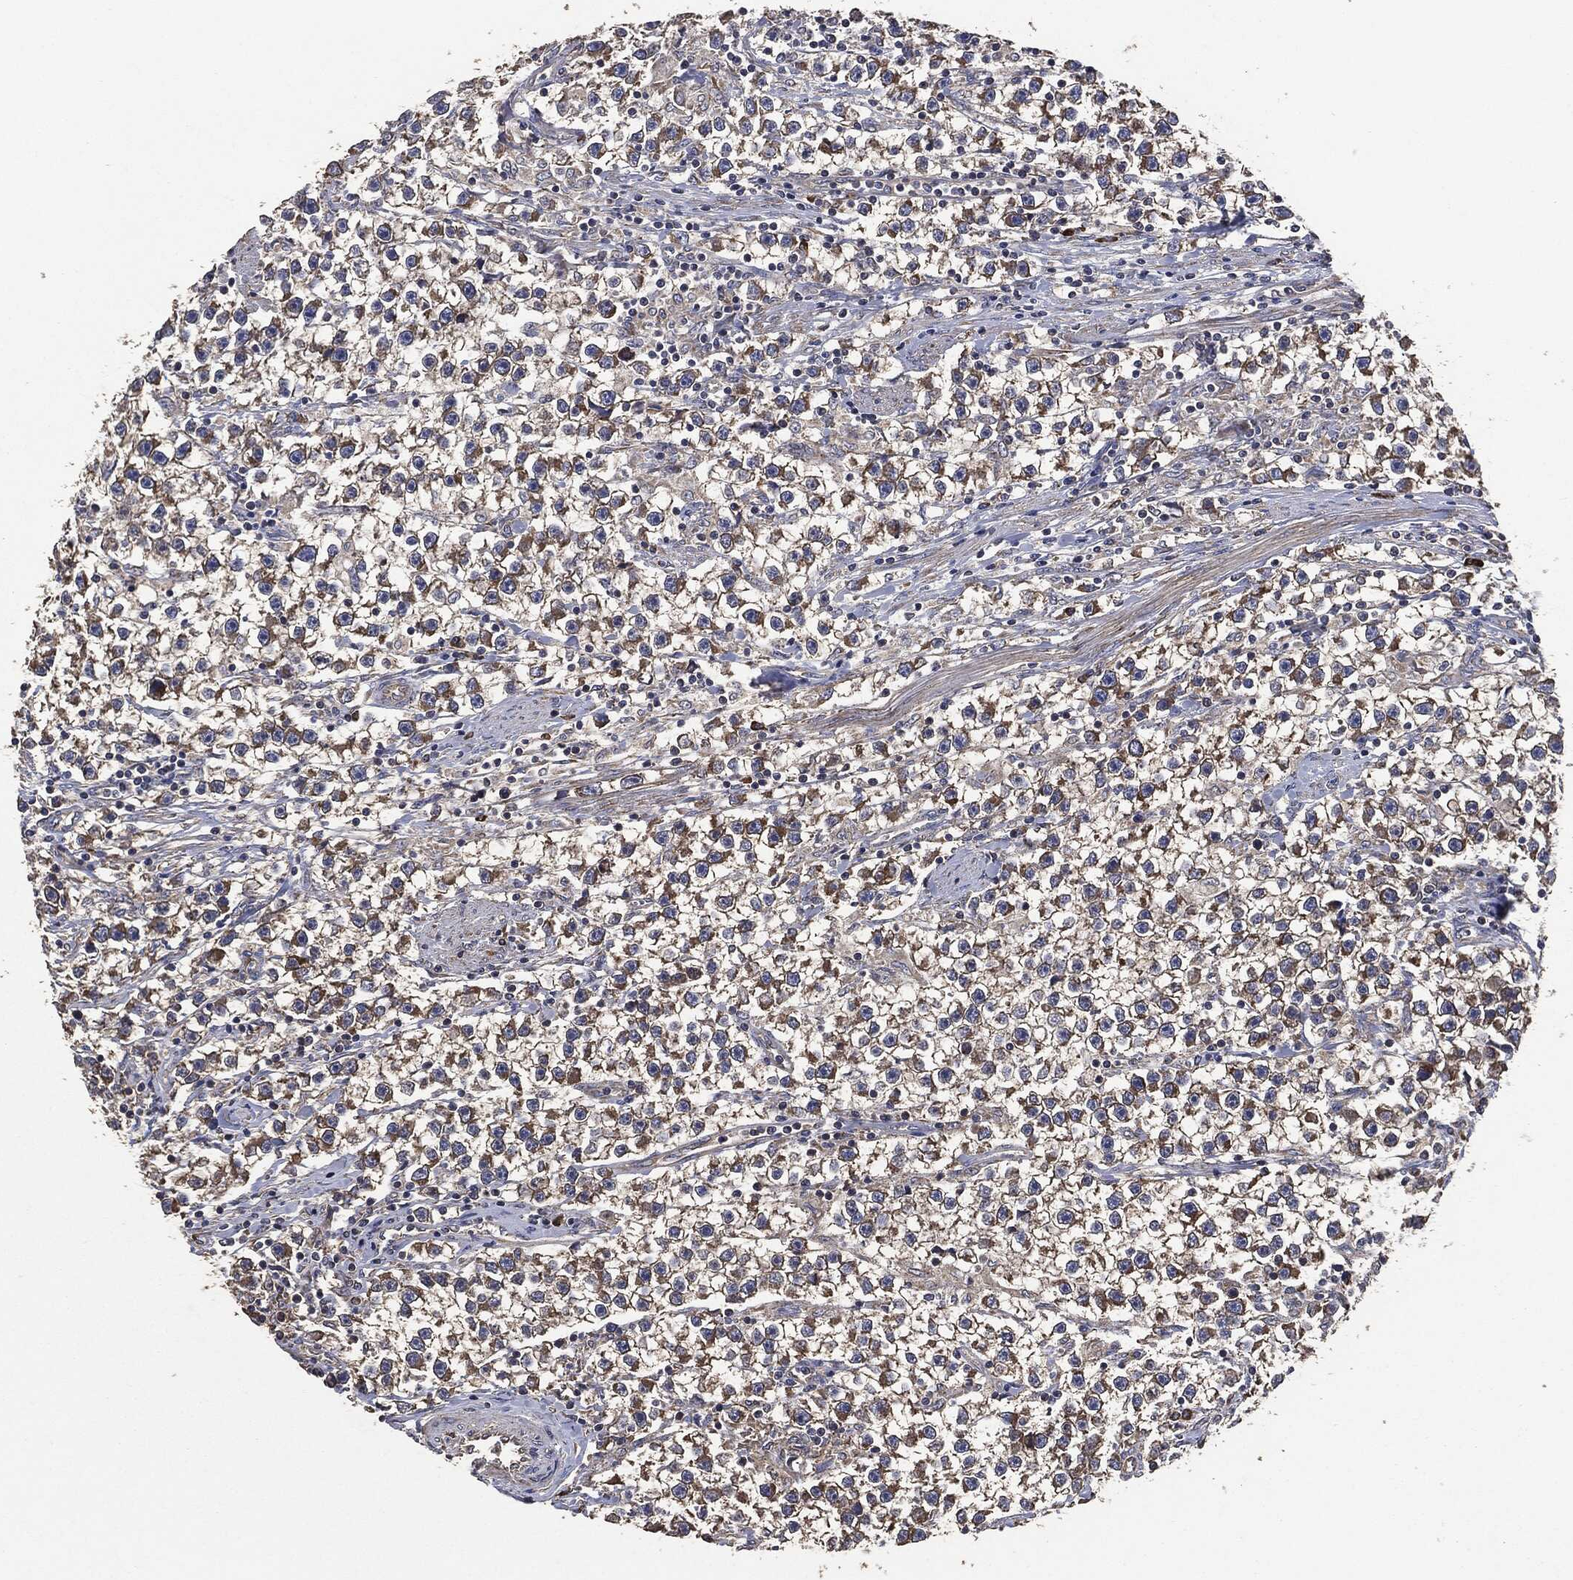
{"staining": {"intensity": "moderate", "quantity": "25%-75%", "location": "cytoplasmic/membranous"}, "tissue": "testis cancer", "cell_type": "Tumor cells", "image_type": "cancer", "snomed": [{"axis": "morphology", "description": "Seminoma, NOS"}, {"axis": "topography", "description": "Testis"}], "caption": "Protein expression analysis of testis cancer (seminoma) exhibits moderate cytoplasmic/membranous positivity in about 25%-75% of tumor cells. (Stains: DAB (3,3'-diaminobenzidine) in brown, nuclei in blue, Microscopy: brightfield microscopy at high magnification).", "gene": "STK3", "patient": {"sex": "male", "age": 59}}